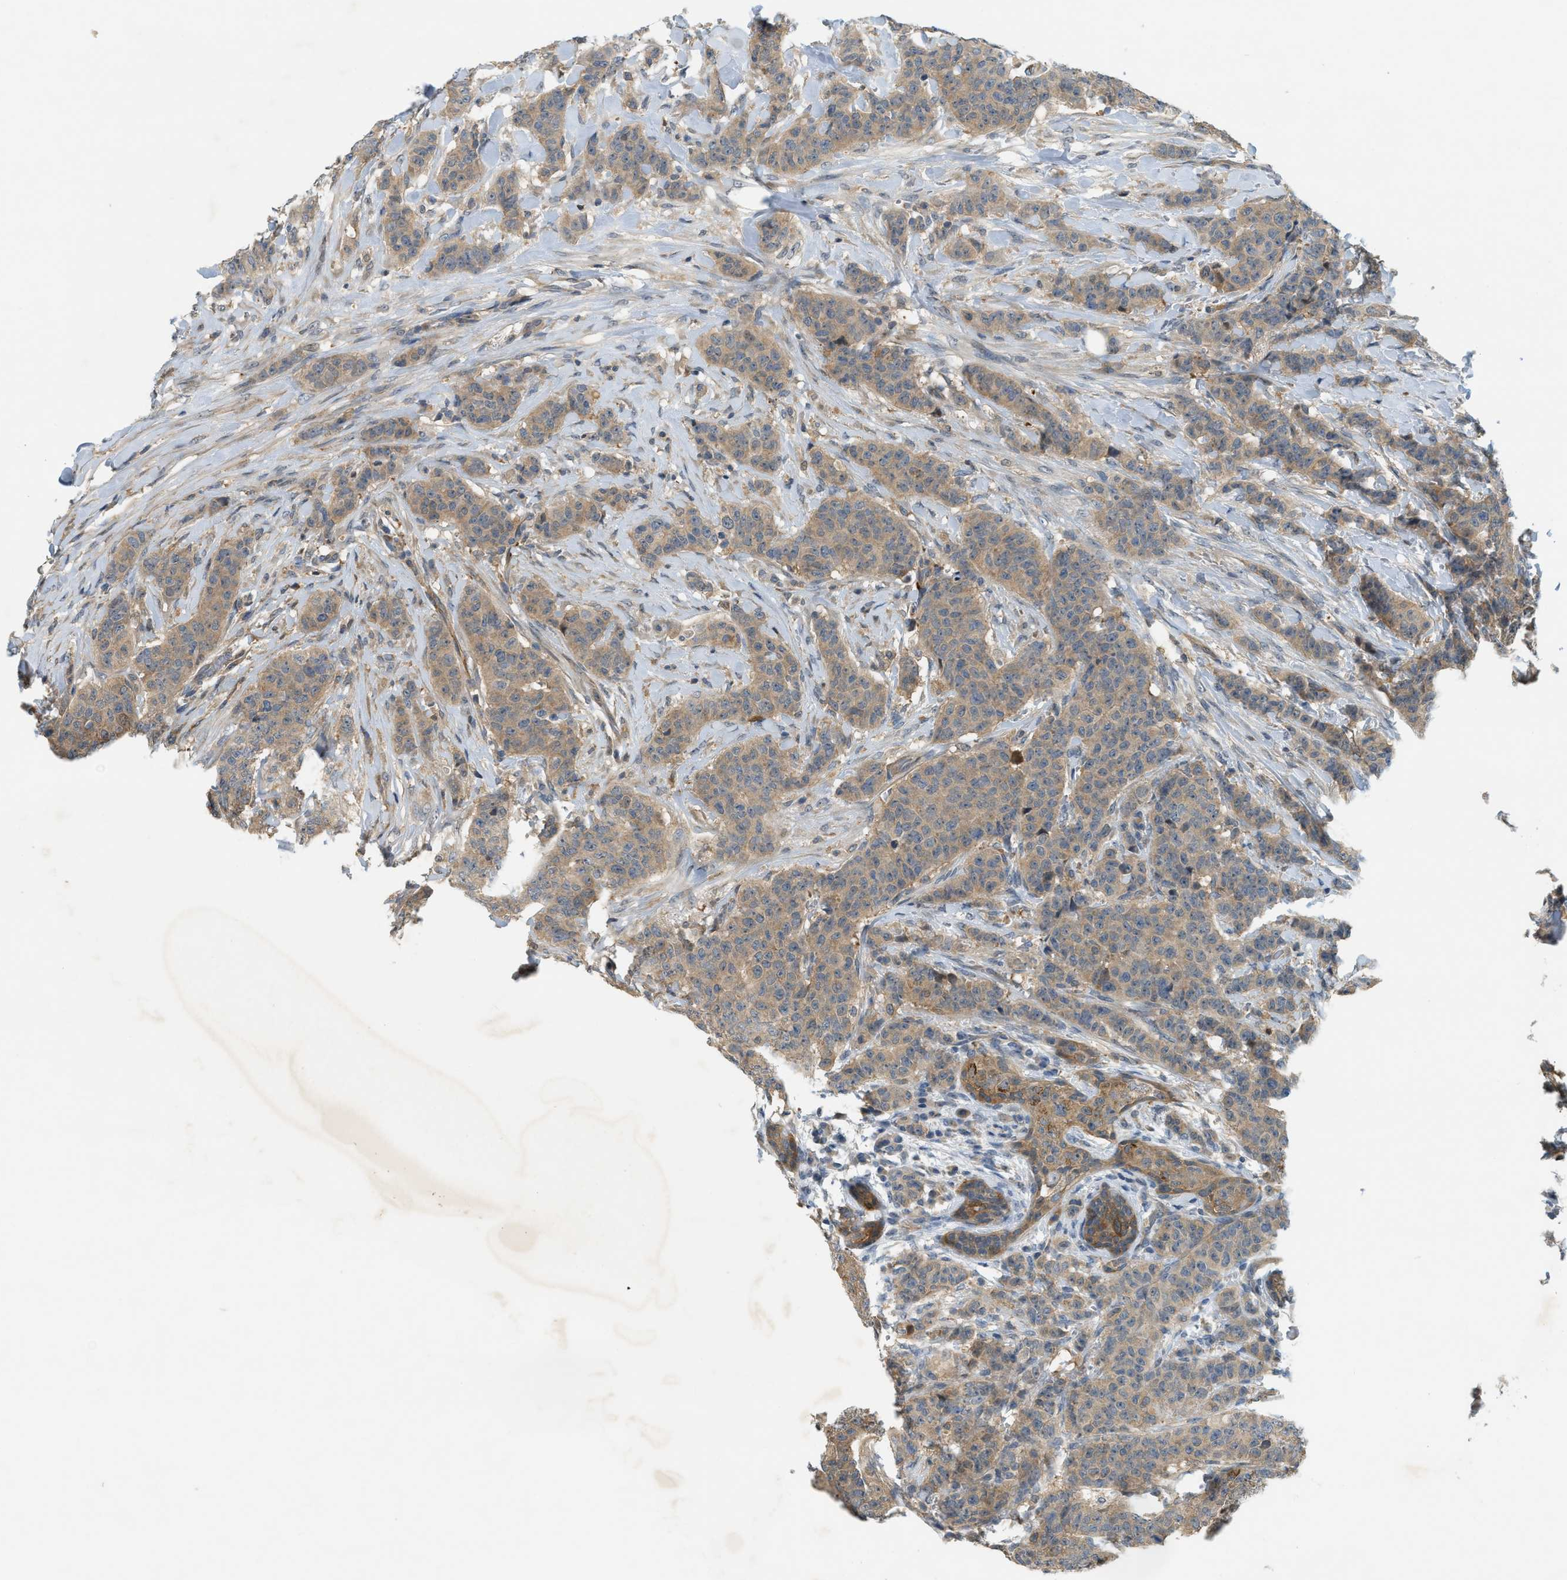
{"staining": {"intensity": "weak", "quantity": ">75%", "location": "cytoplasmic/membranous"}, "tissue": "breast cancer", "cell_type": "Tumor cells", "image_type": "cancer", "snomed": [{"axis": "morphology", "description": "Normal tissue, NOS"}, {"axis": "morphology", "description": "Duct carcinoma"}, {"axis": "topography", "description": "Breast"}], "caption": "High-magnification brightfield microscopy of intraductal carcinoma (breast) stained with DAB (3,3'-diaminobenzidine) (brown) and counterstained with hematoxylin (blue). tumor cells exhibit weak cytoplasmic/membranous positivity is appreciated in approximately>75% of cells.", "gene": "PDCL3", "patient": {"sex": "female", "age": 40}}